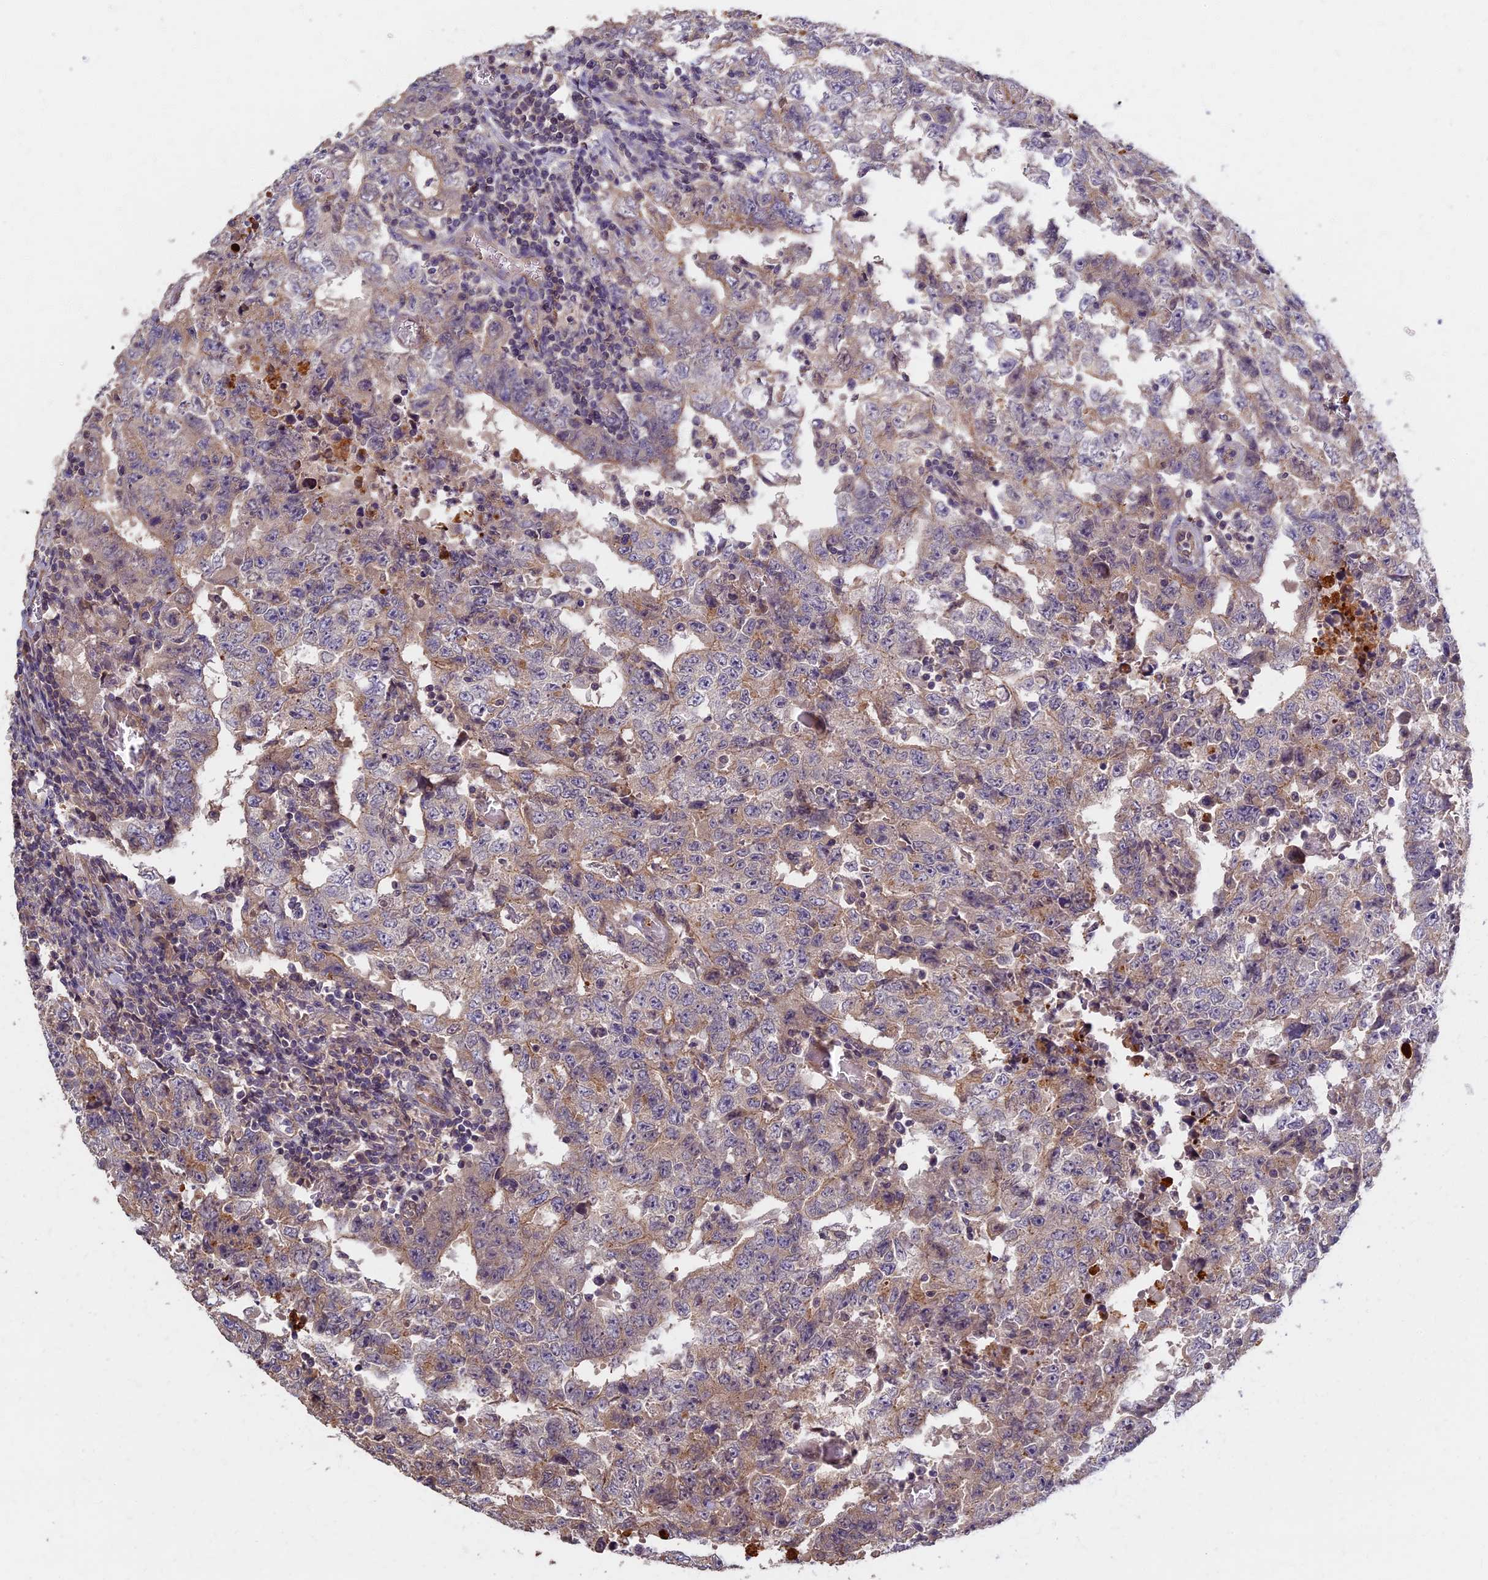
{"staining": {"intensity": "weak", "quantity": "25%-75%", "location": "cytoplasmic/membranous"}, "tissue": "testis cancer", "cell_type": "Tumor cells", "image_type": "cancer", "snomed": [{"axis": "morphology", "description": "Carcinoma, Embryonal, NOS"}, {"axis": "topography", "description": "Testis"}], "caption": "Immunohistochemical staining of testis cancer (embryonal carcinoma) reveals low levels of weak cytoplasmic/membranous protein staining in about 25%-75% of tumor cells.", "gene": "AP4E1", "patient": {"sex": "male", "age": 26}}